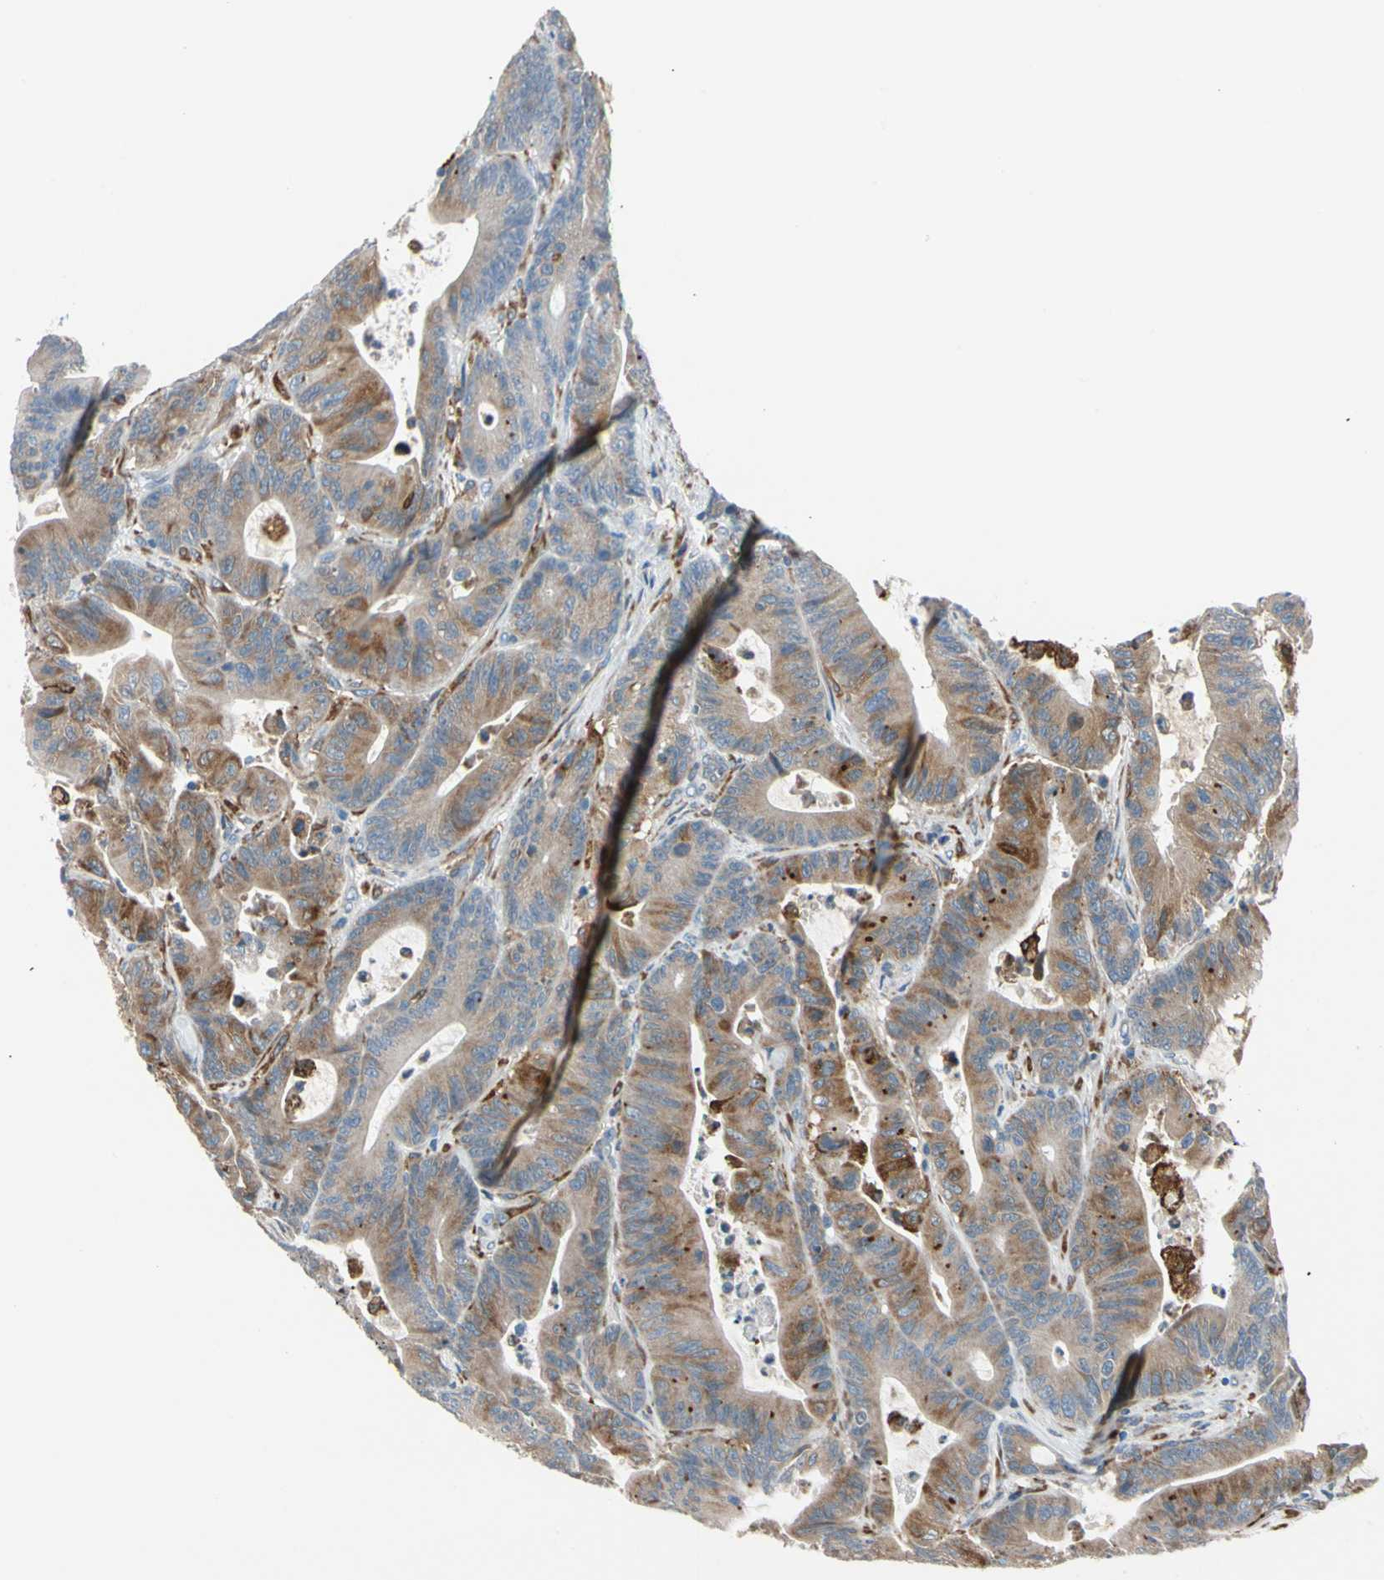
{"staining": {"intensity": "moderate", "quantity": "25%-75%", "location": "cytoplasmic/membranous"}, "tissue": "colorectal cancer", "cell_type": "Tumor cells", "image_type": "cancer", "snomed": [{"axis": "morphology", "description": "Adenocarcinoma, NOS"}, {"axis": "topography", "description": "Colon"}], "caption": "High-magnification brightfield microscopy of colorectal cancer stained with DAB (3,3'-diaminobenzidine) (brown) and counterstained with hematoxylin (blue). tumor cells exhibit moderate cytoplasmic/membranous positivity is appreciated in about25%-75% of cells.", "gene": "LRPAP1", "patient": {"sex": "female", "age": 84}}